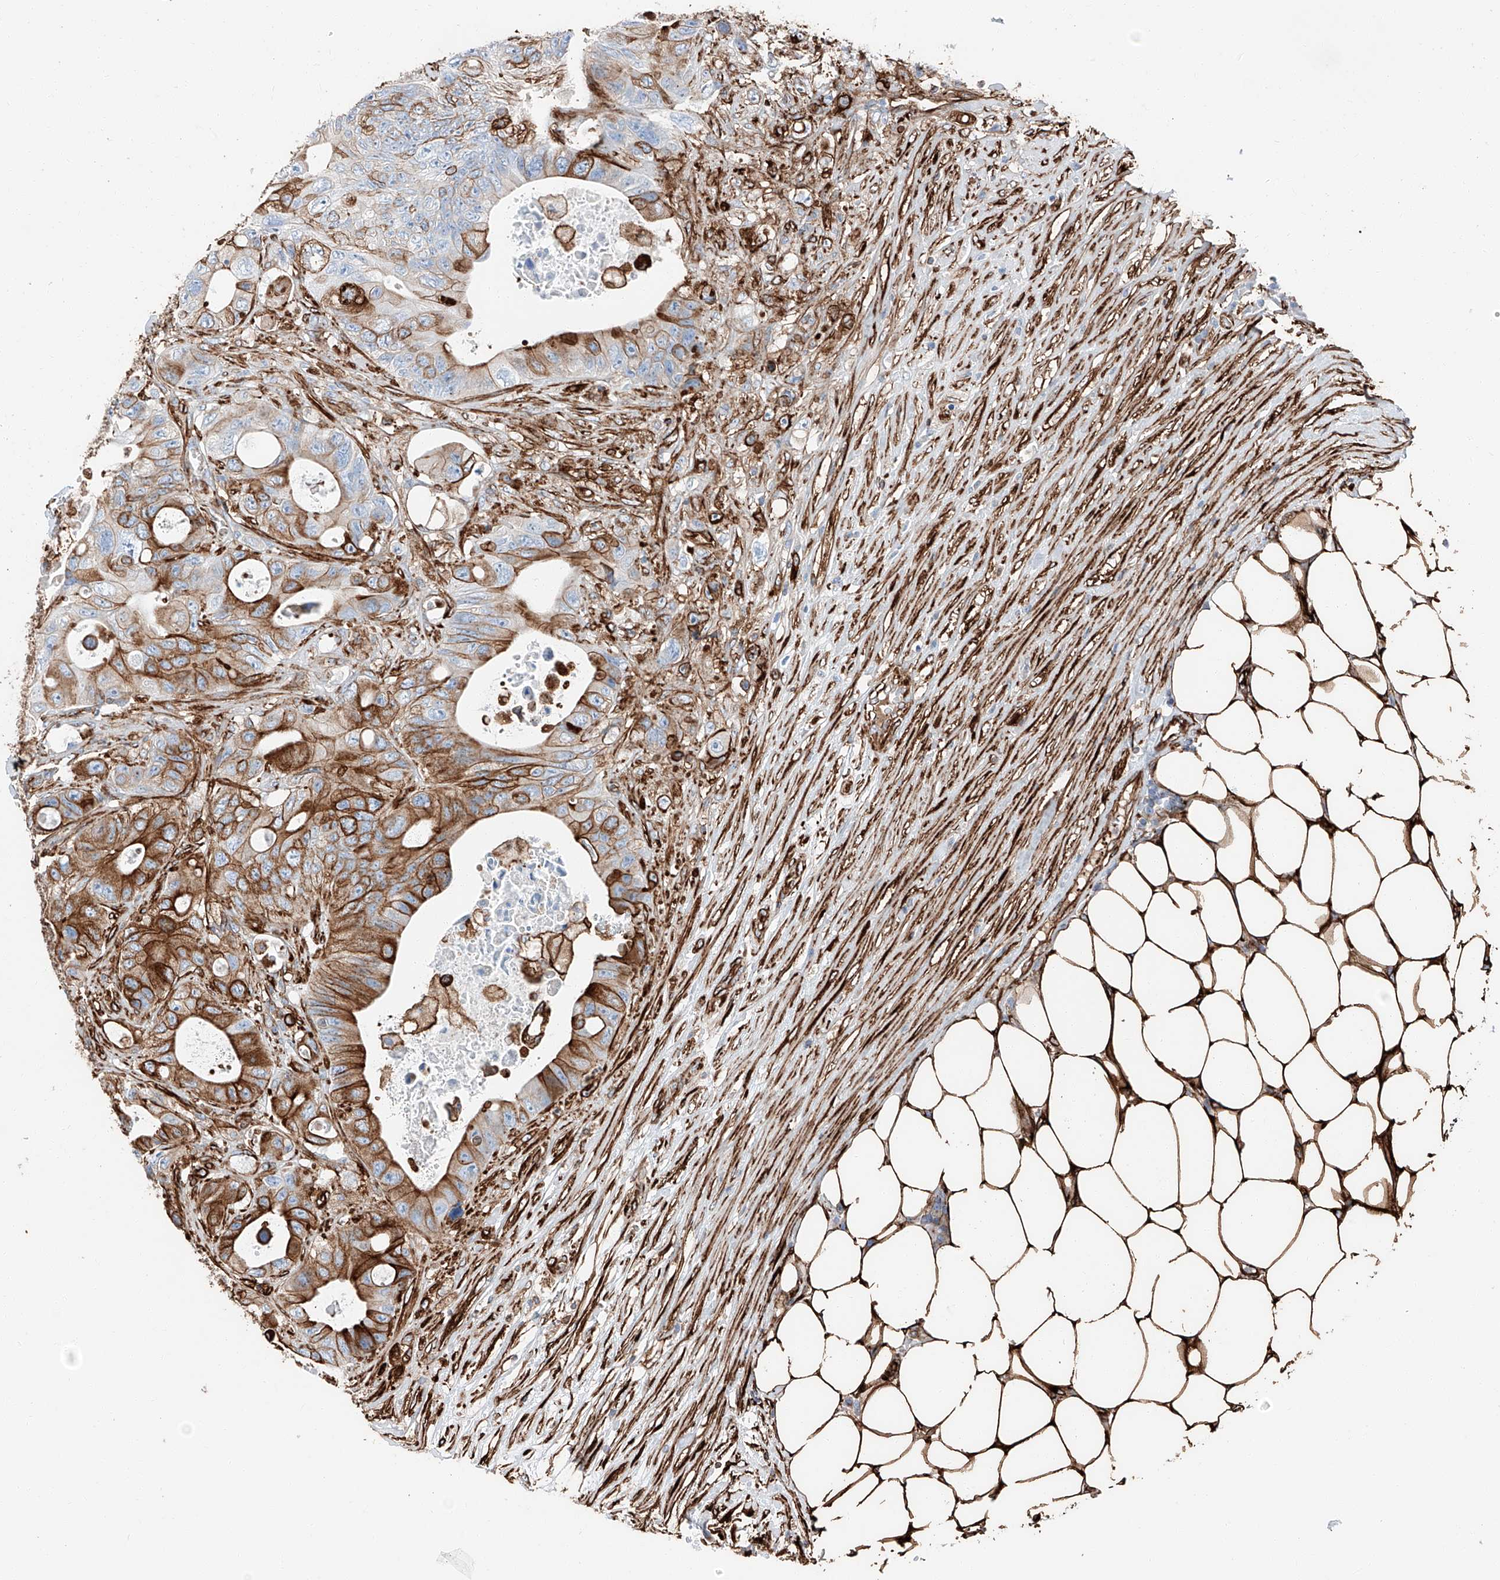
{"staining": {"intensity": "strong", "quantity": ">75%", "location": "cytoplasmic/membranous"}, "tissue": "colorectal cancer", "cell_type": "Tumor cells", "image_type": "cancer", "snomed": [{"axis": "morphology", "description": "Adenocarcinoma, NOS"}, {"axis": "topography", "description": "Colon"}], "caption": "Tumor cells reveal high levels of strong cytoplasmic/membranous expression in about >75% of cells in human colorectal cancer. (Stains: DAB in brown, nuclei in blue, Microscopy: brightfield microscopy at high magnification).", "gene": "ZNF804A", "patient": {"sex": "female", "age": 46}}